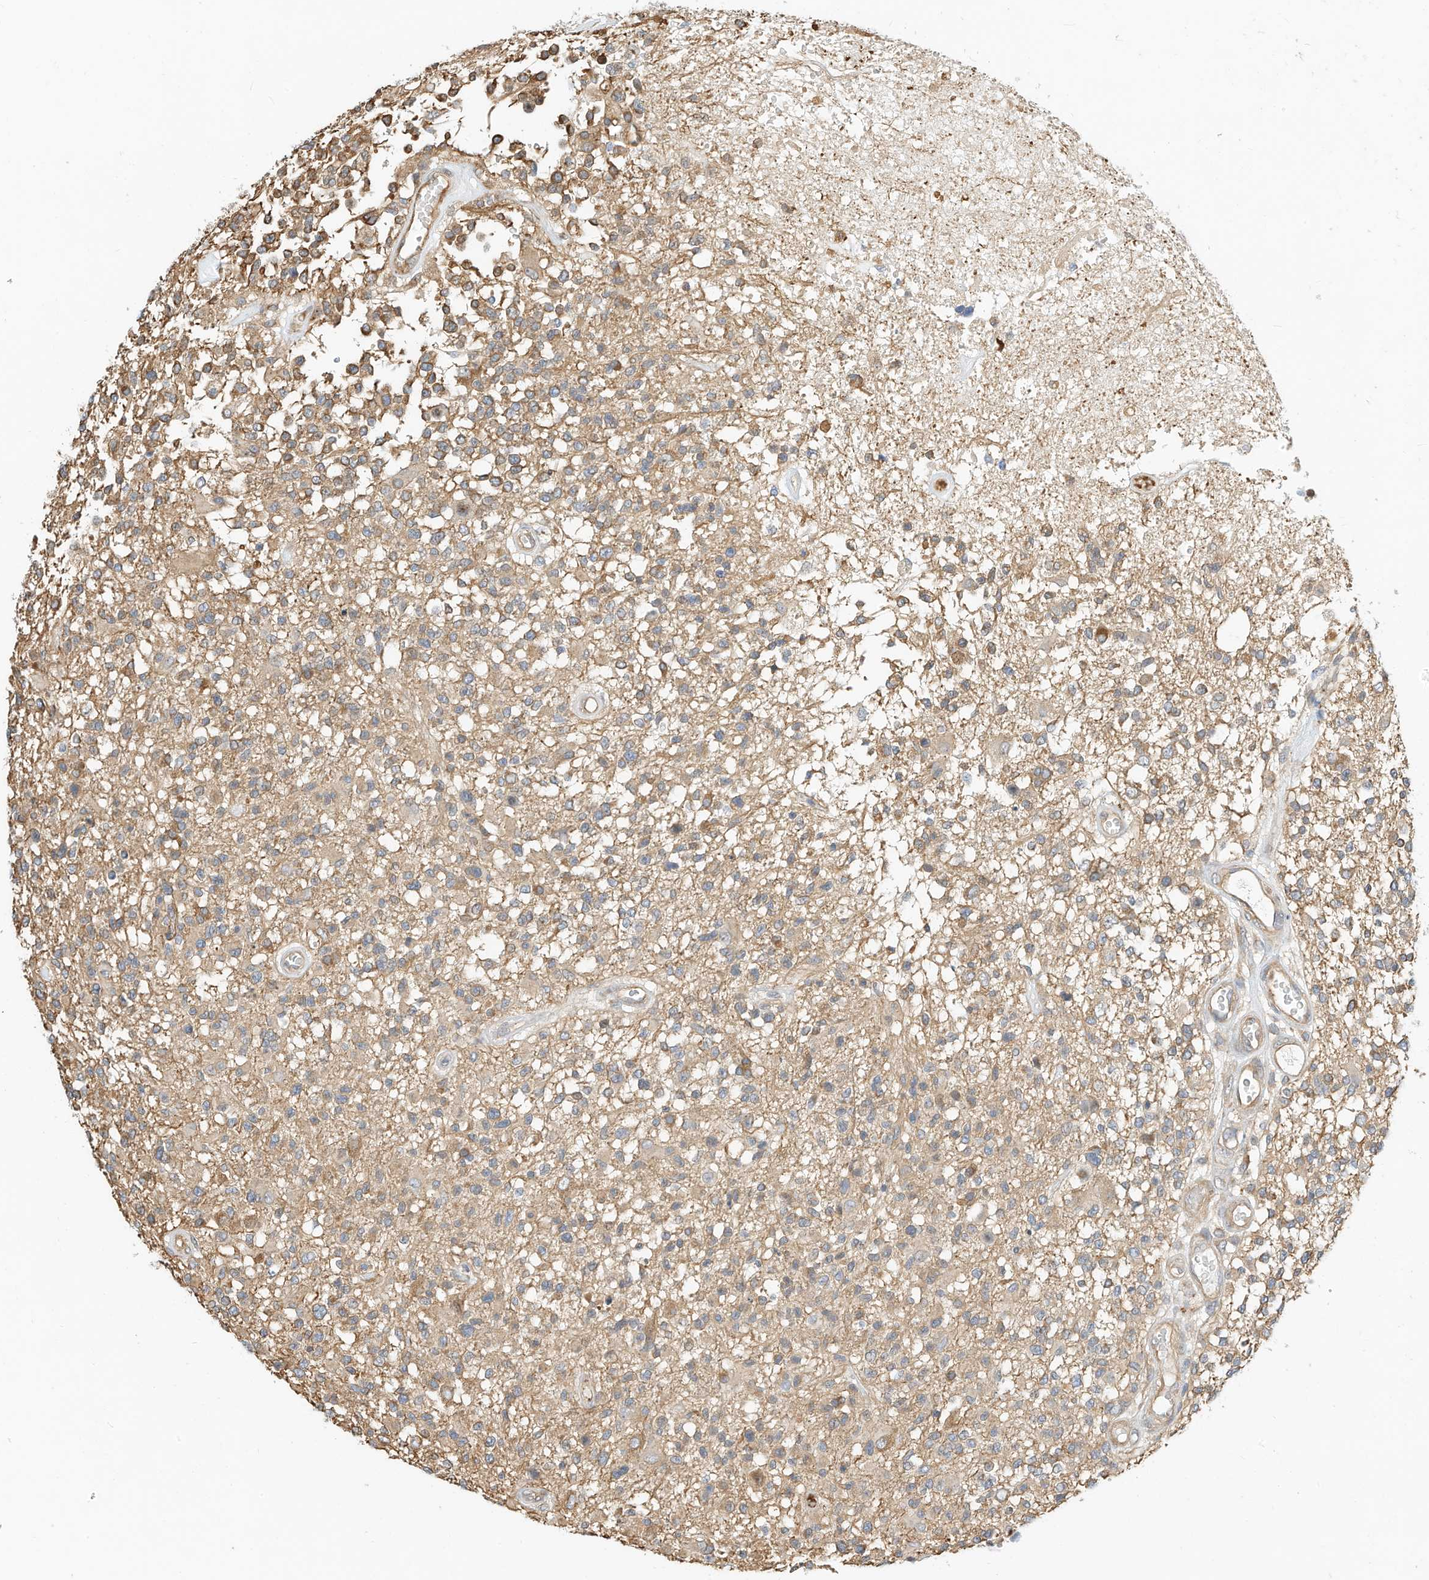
{"staining": {"intensity": "weak", "quantity": "<25%", "location": "cytoplasmic/membranous"}, "tissue": "glioma", "cell_type": "Tumor cells", "image_type": "cancer", "snomed": [{"axis": "morphology", "description": "Glioma, malignant, High grade"}, {"axis": "morphology", "description": "Glioblastoma, NOS"}, {"axis": "topography", "description": "Brain"}], "caption": "A high-resolution histopathology image shows immunohistochemistry (IHC) staining of glioma, which shows no significant positivity in tumor cells.", "gene": "OFD1", "patient": {"sex": "male", "age": 60}}